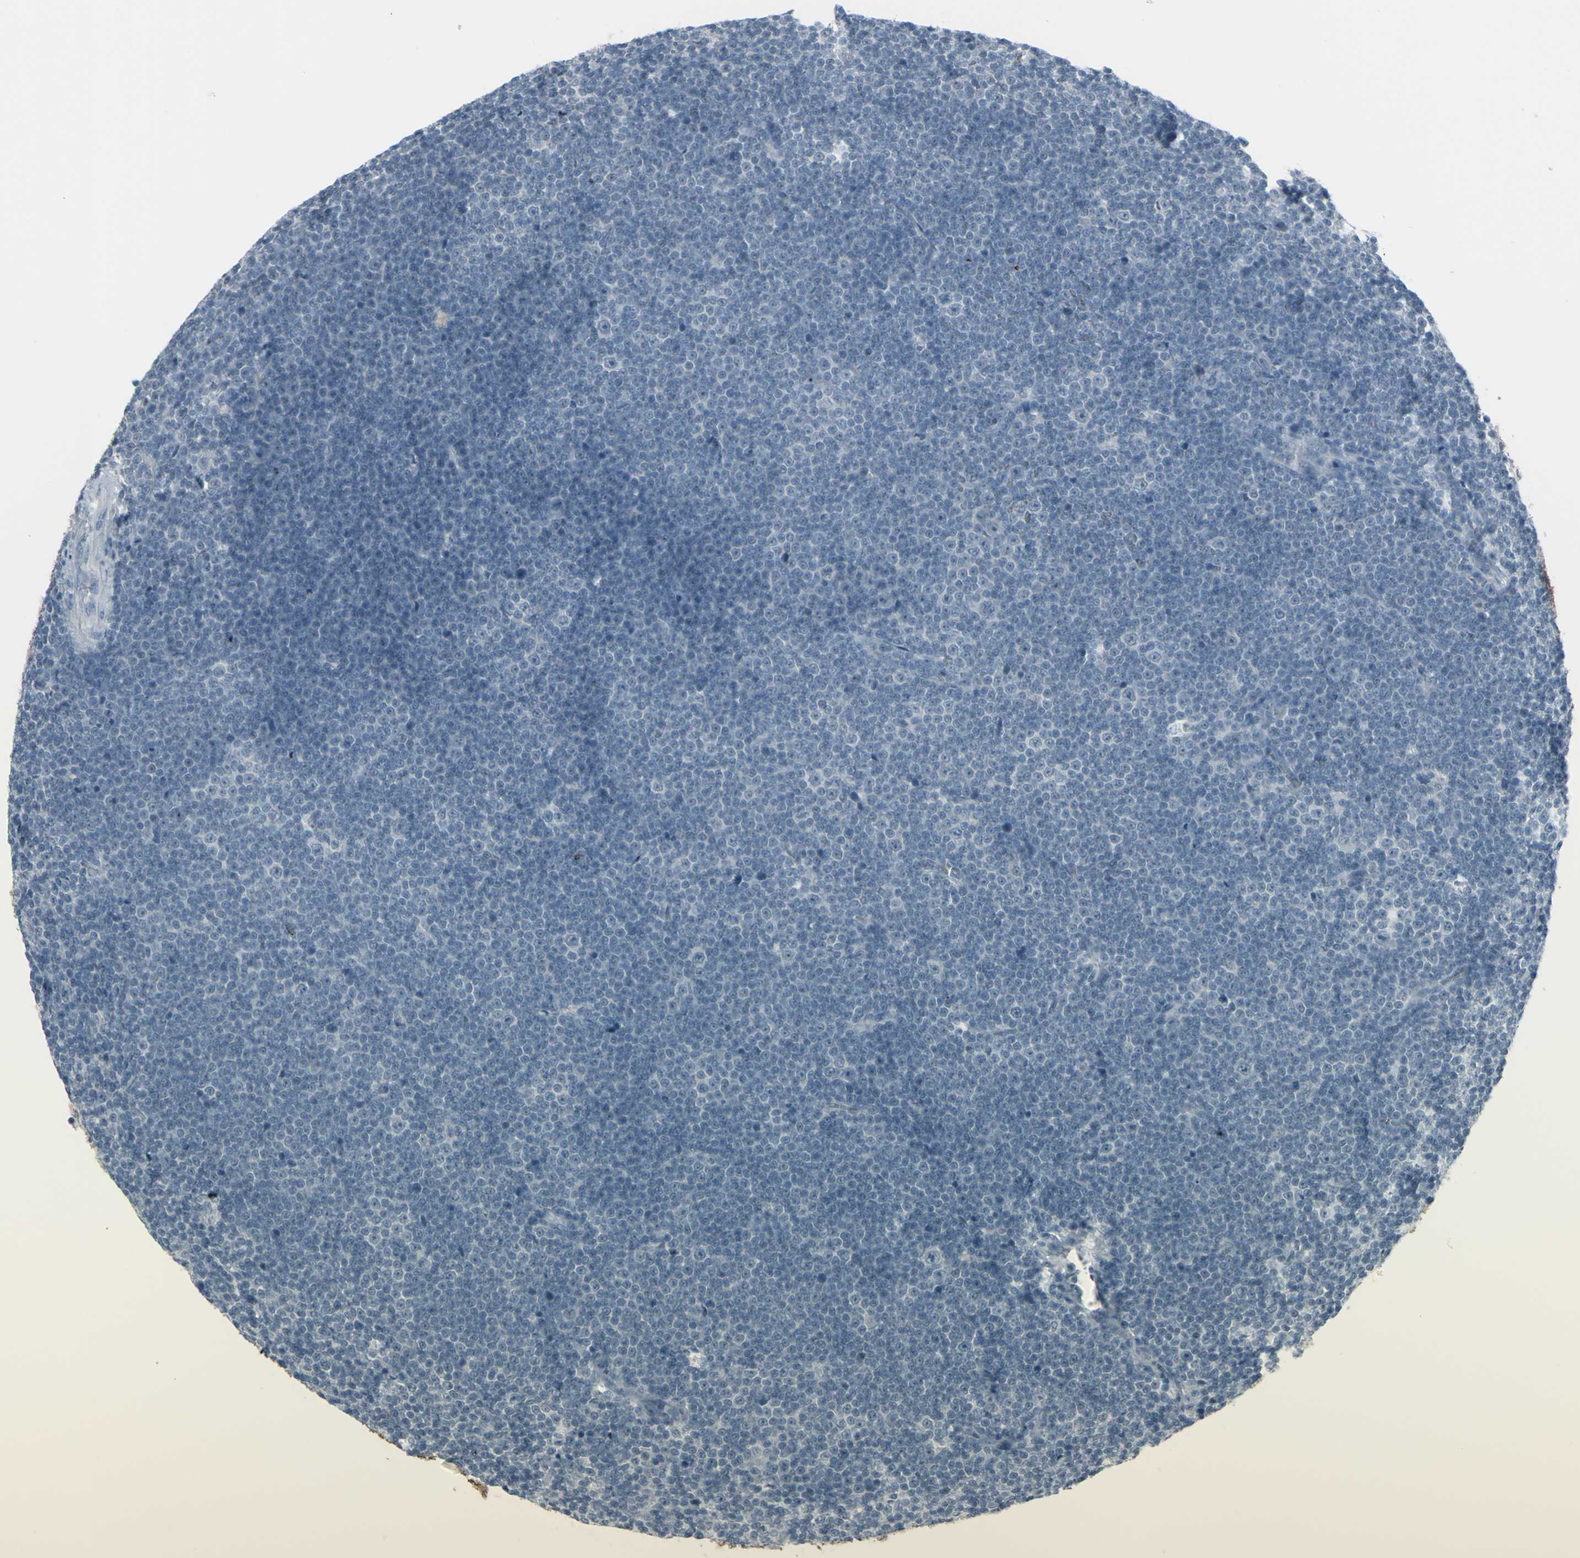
{"staining": {"intensity": "negative", "quantity": "none", "location": "none"}, "tissue": "lymphoma", "cell_type": "Tumor cells", "image_type": "cancer", "snomed": [{"axis": "morphology", "description": "Malignant lymphoma, non-Hodgkin's type, Low grade"}, {"axis": "topography", "description": "Lymph node"}], "caption": "Tumor cells are negative for brown protein staining in malignant lymphoma, non-Hodgkin's type (low-grade).", "gene": "RAB3A", "patient": {"sex": "female", "age": 67}}